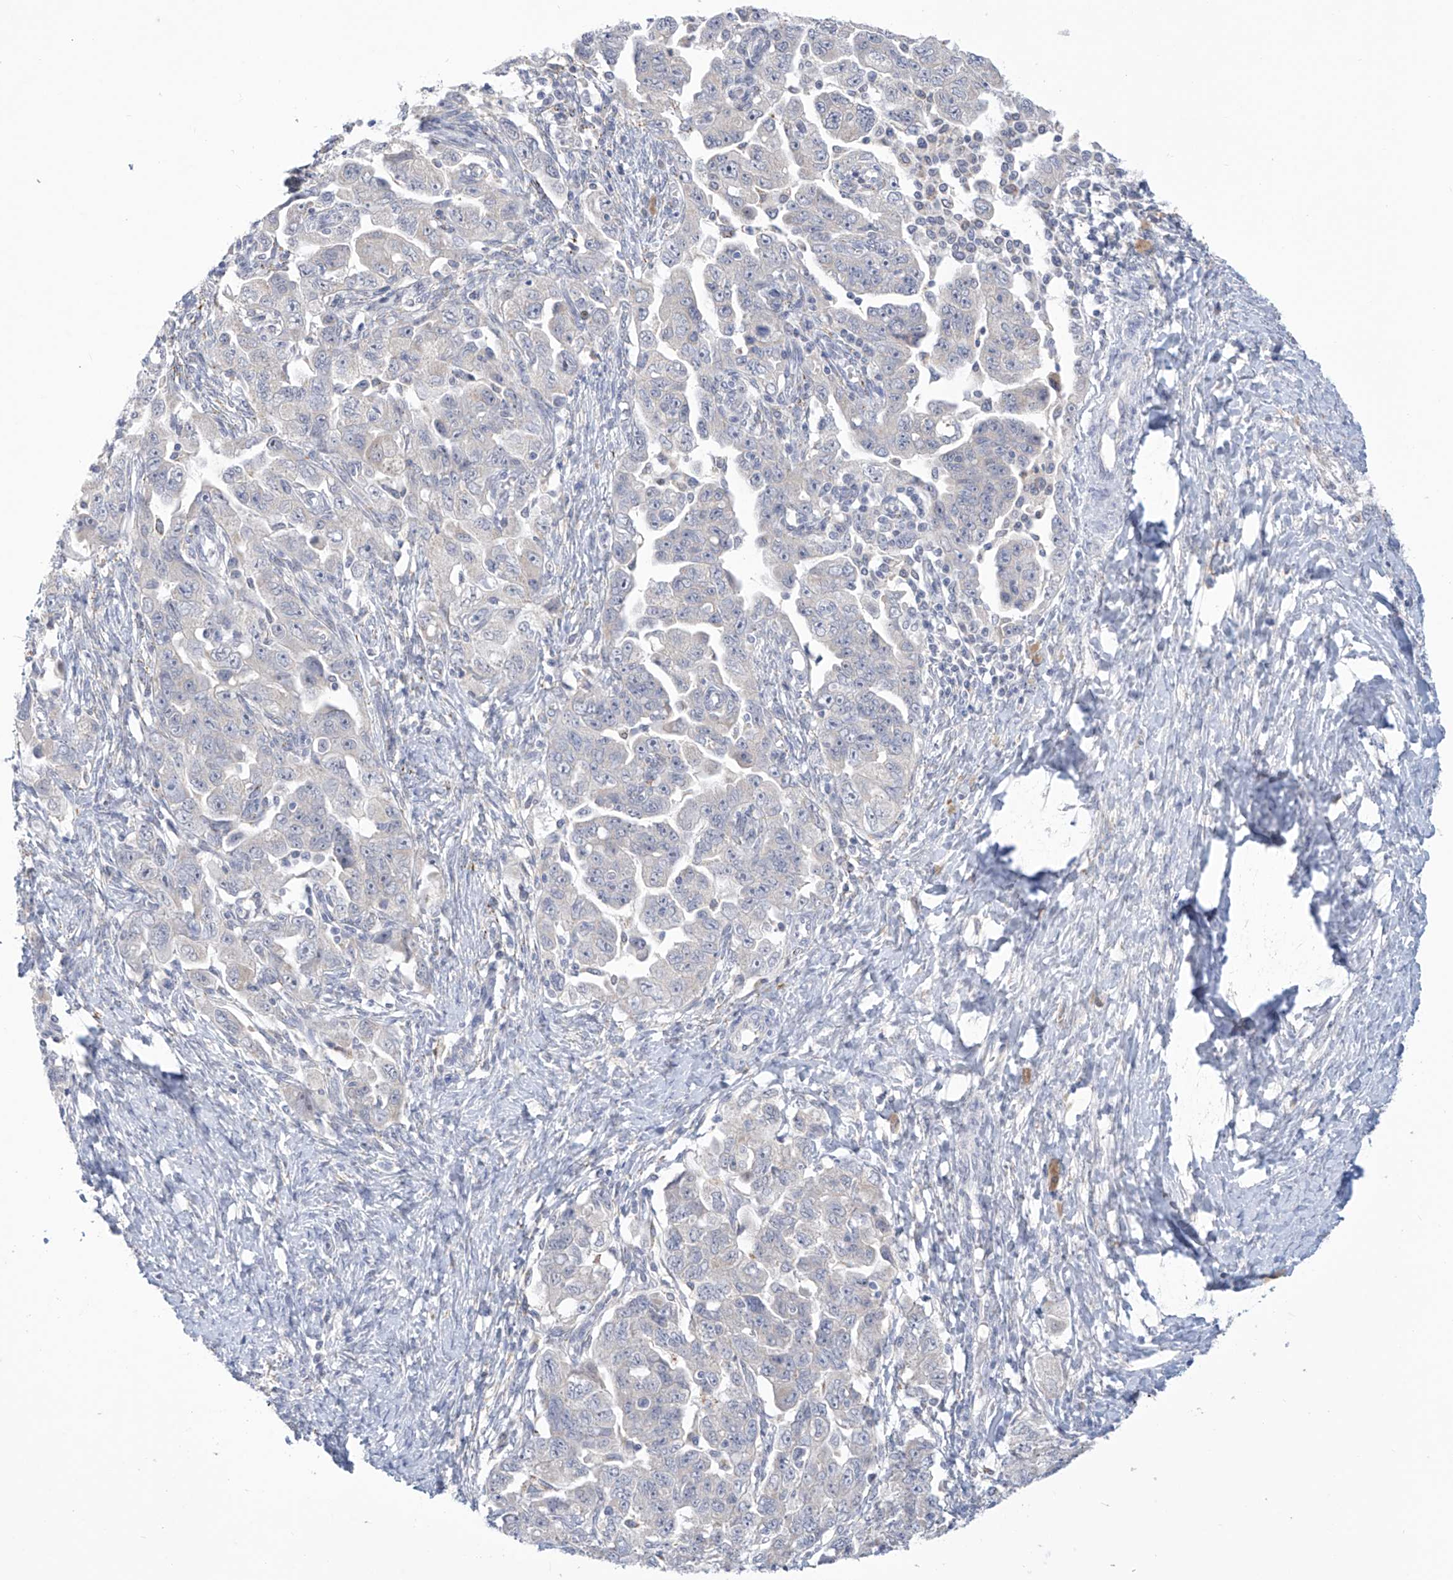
{"staining": {"intensity": "negative", "quantity": "none", "location": "none"}, "tissue": "ovarian cancer", "cell_type": "Tumor cells", "image_type": "cancer", "snomed": [{"axis": "morphology", "description": "Carcinoma, NOS"}, {"axis": "morphology", "description": "Cystadenocarcinoma, serous, NOS"}, {"axis": "topography", "description": "Ovary"}], "caption": "Tumor cells are negative for protein expression in human ovarian cancer (serous cystadenocarcinoma). (Immunohistochemistry (ihc), brightfield microscopy, high magnification).", "gene": "IBA57", "patient": {"sex": "female", "age": 69}}